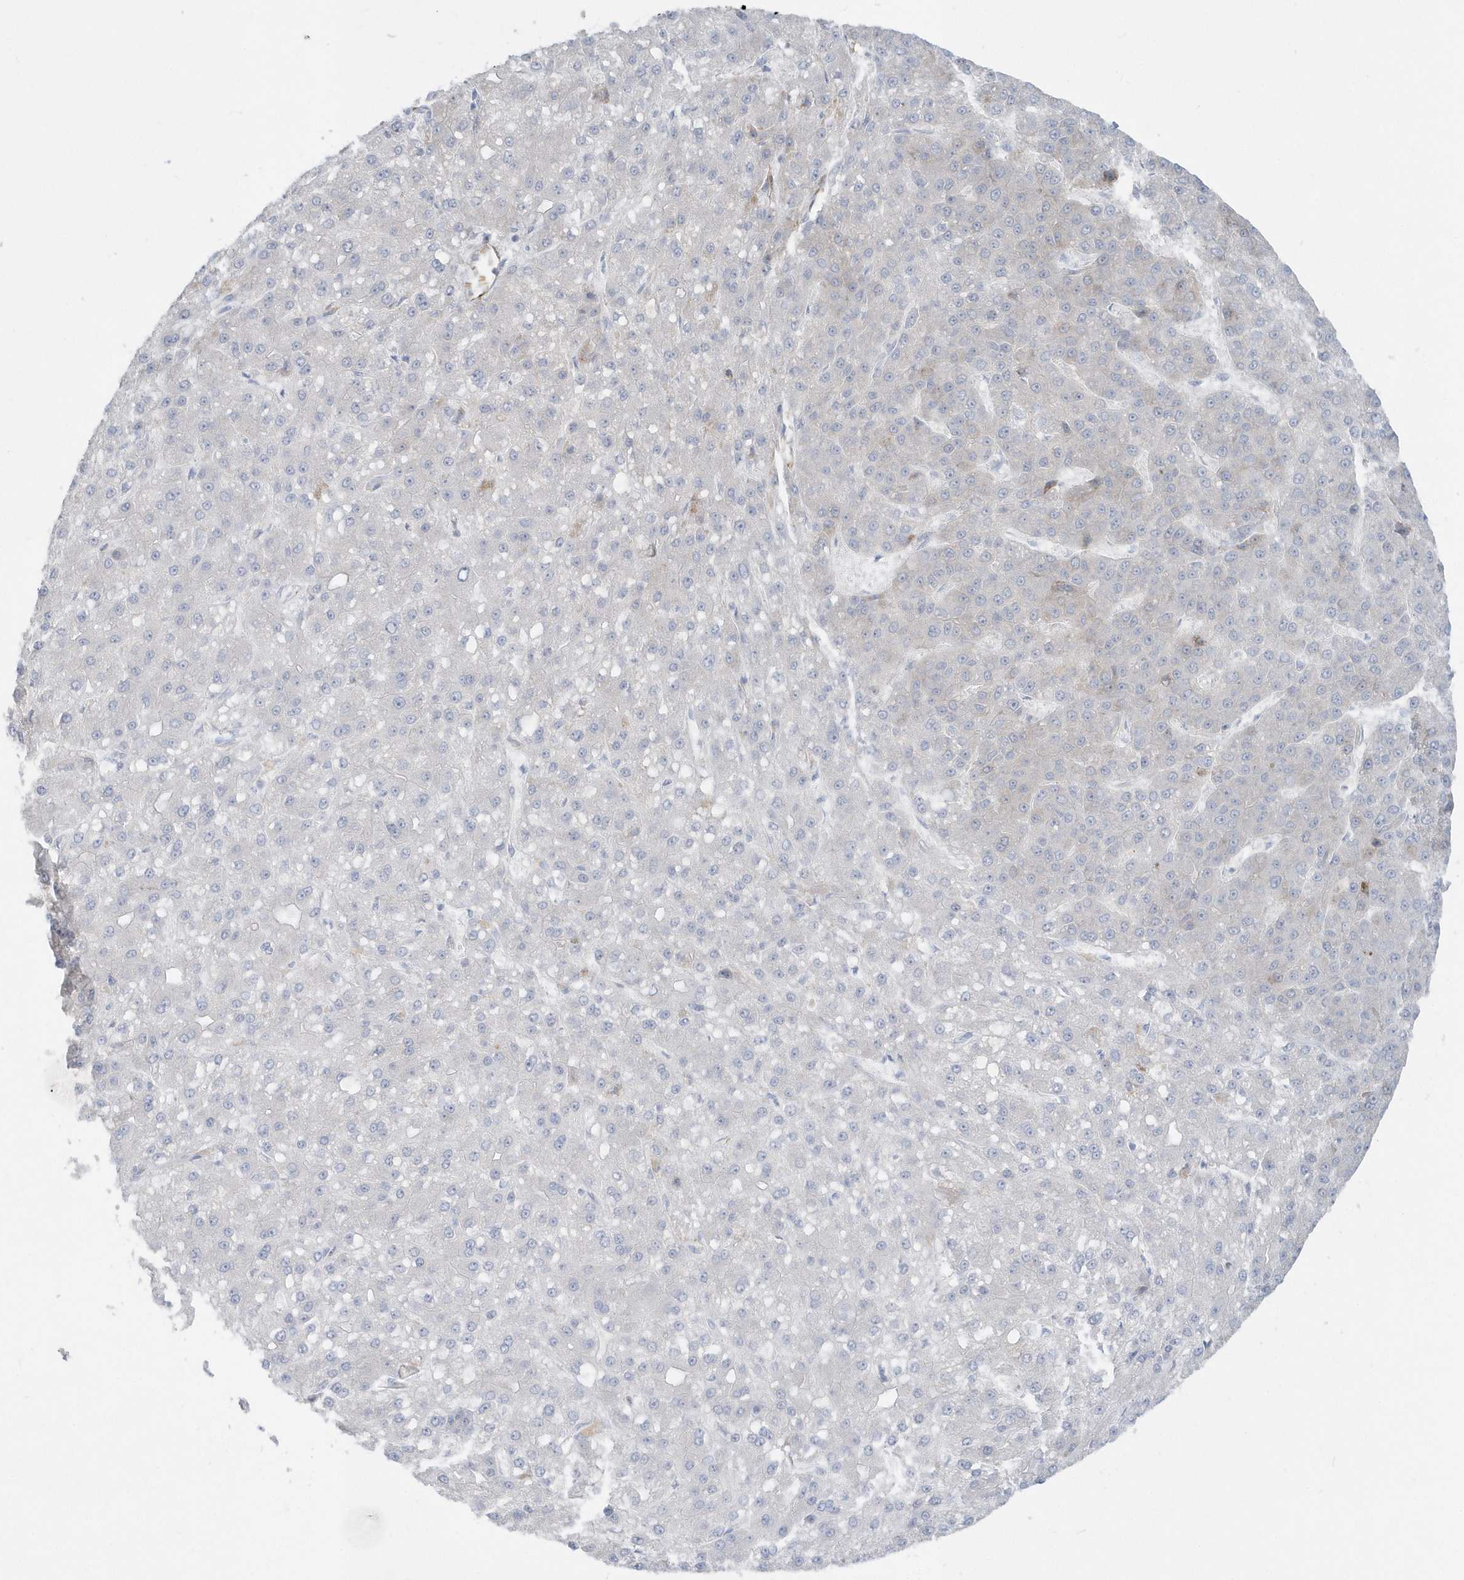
{"staining": {"intensity": "negative", "quantity": "none", "location": "none"}, "tissue": "liver cancer", "cell_type": "Tumor cells", "image_type": "cancer", "snomed": [{"axis": "morphology", "description": "Carcinoma, Hepatocellular, NOS"}, {"axis": "topography", "description": "Liver"}], "caption": "This is an IHC histopathology image of hepatocellular carcinoma (liver). There is no staining in tumor cells.", "gene": "PPIL6", "patient": {"sex": "male", "age": 67}}